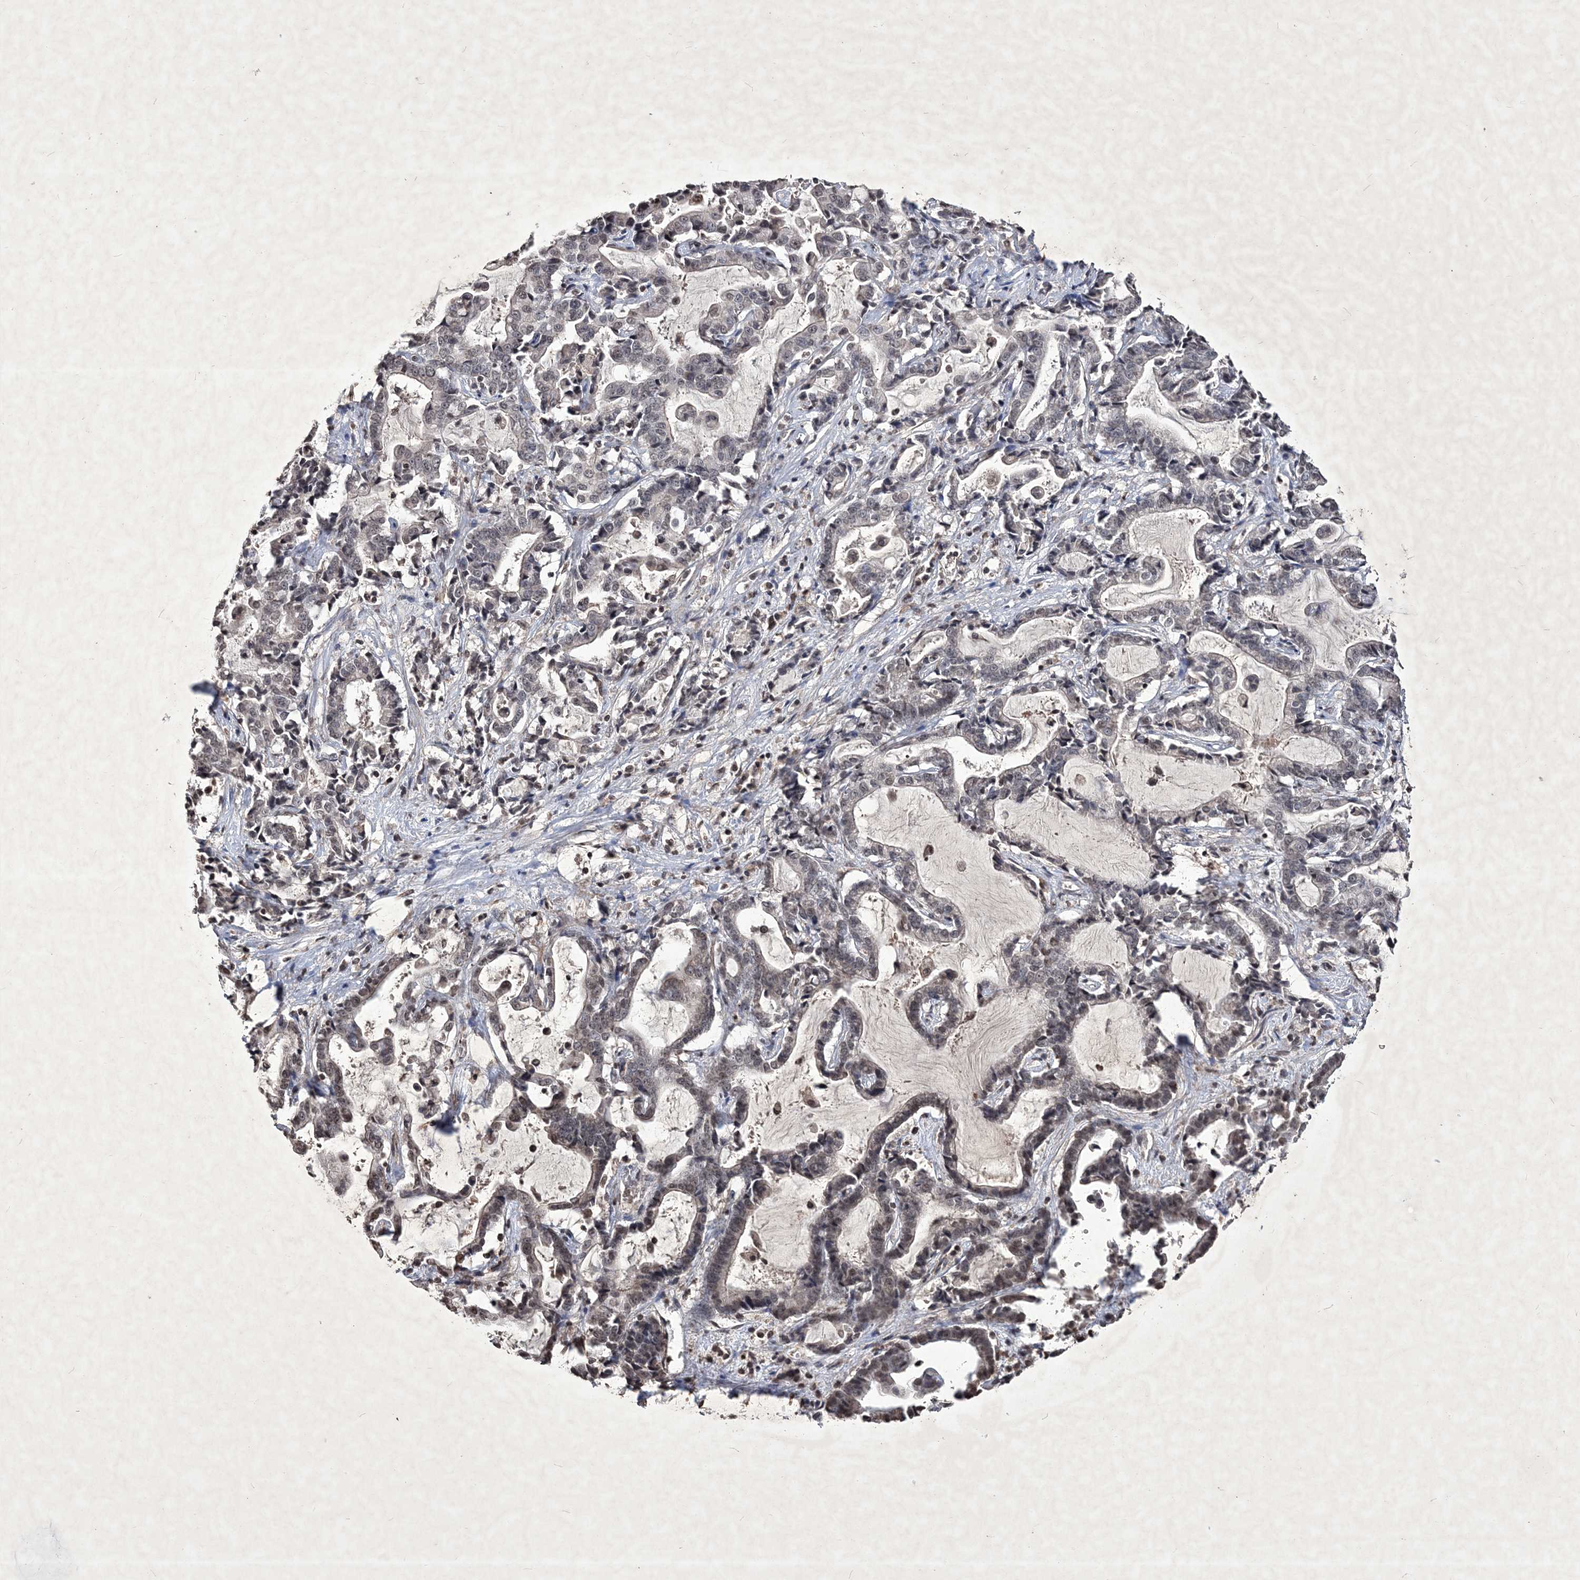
{"staining": {"intensity": "weak", "quantity": "25%-75%", "location": "nuclear"}, "tissue": "liver cancer", "cell_type": "Tumor cells", "image_type": "cancer", "snomed": [{"axis": "morphology", "description": "Cholangiocarcinoma"}, {"axis": "topography", "description": "Liver"}], "caption": "Immunohistochemical staining of human liver cancer demonstrates low levels of weak nuclear staining in about 25%-75% of tumor cells. The protein is shown in brown color, while the nuclei are stained blue.", "gene": "SOWAHB", "patient": {"sex": "male", "age": 57}}